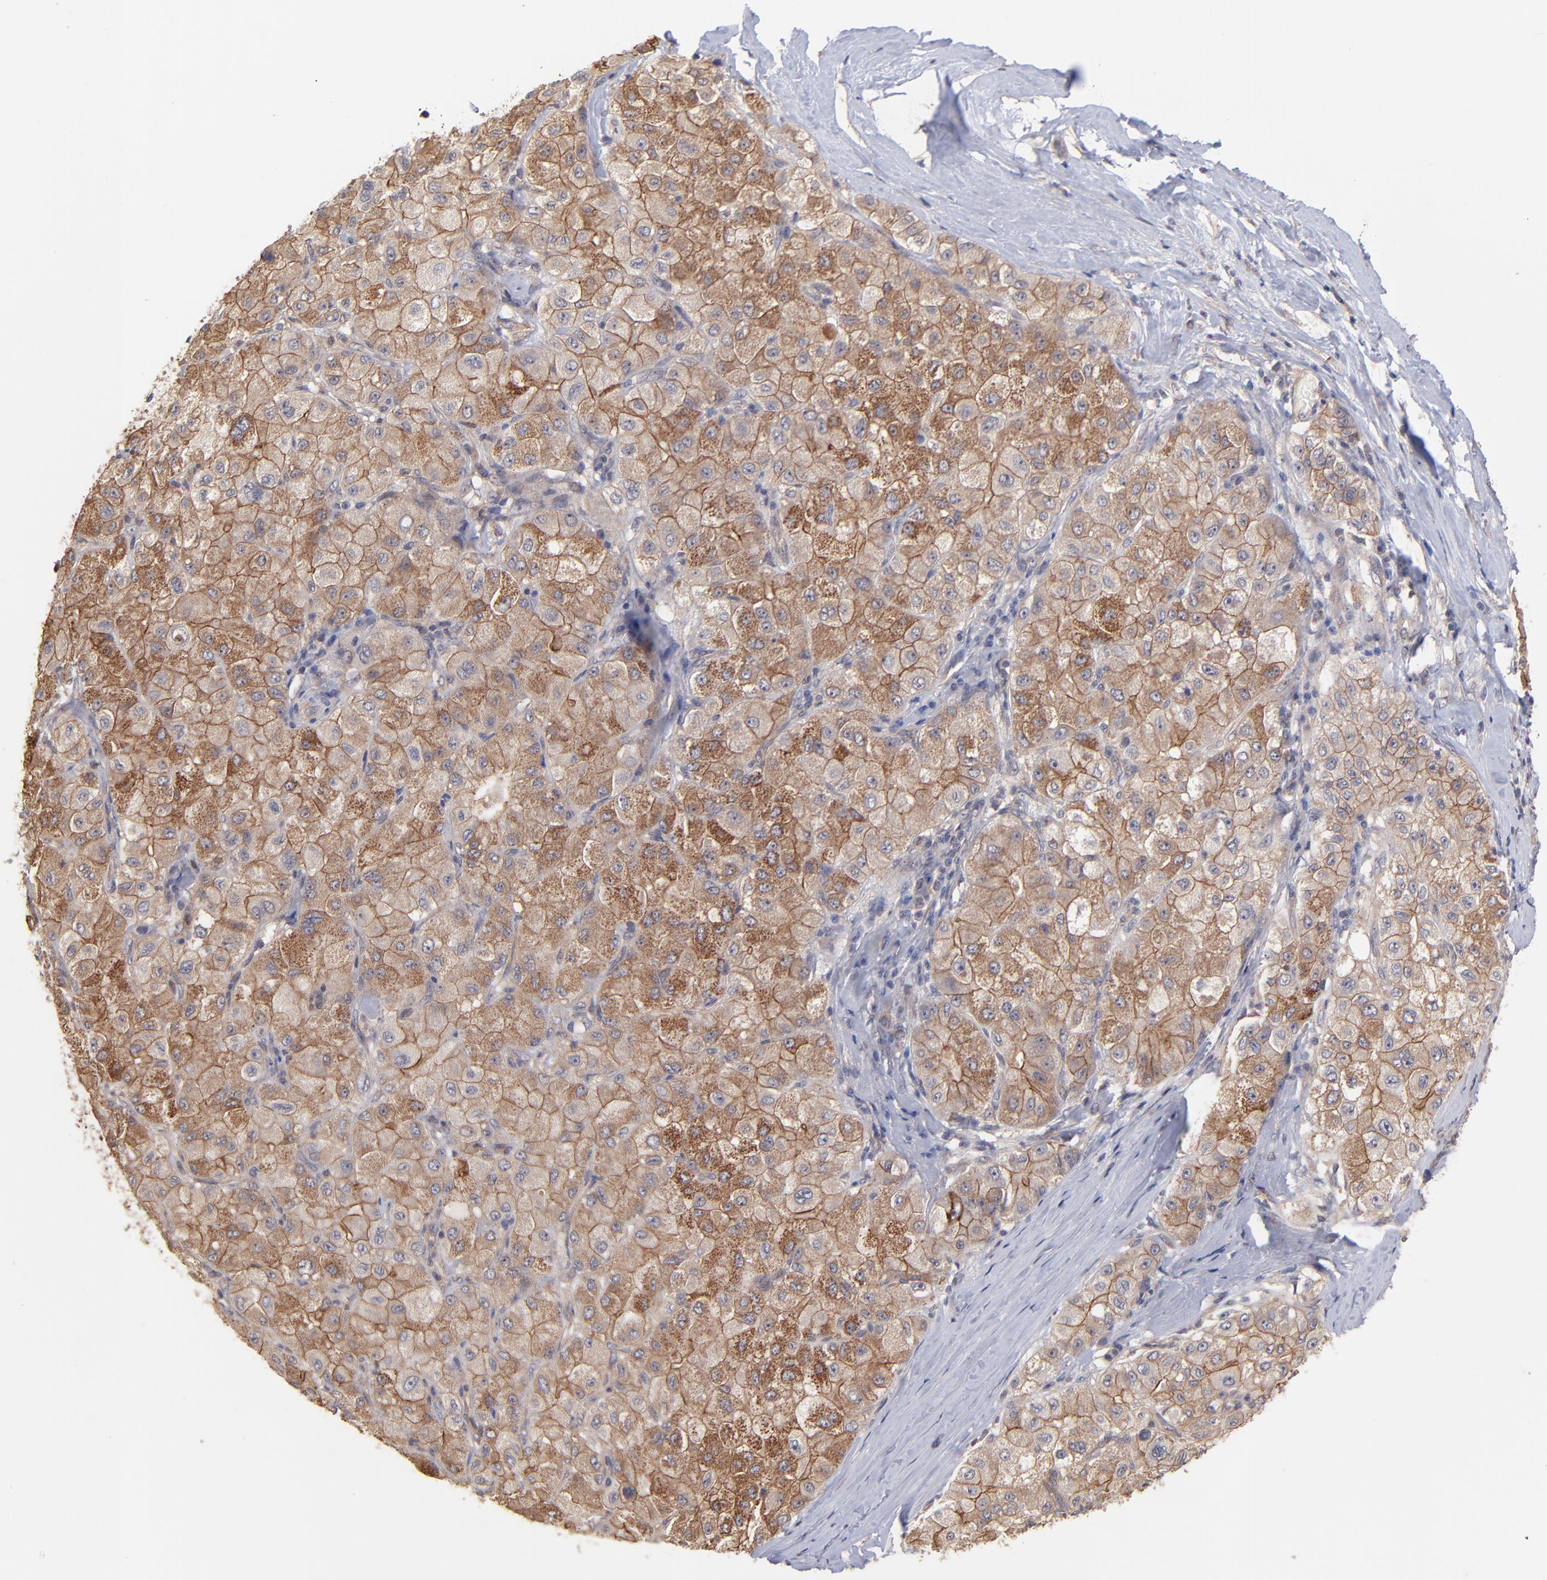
{"staining": {"intensity": "strong", "quantity": ">75%", "location": "cytoplasmic/membranous"}, "tissue": "liver cancer", "cell_type": "Tumor cells", "image_type": "cancer", "snomed": [{"axis": "morphology", "description": "Carcinoma, Hepatocellular, NOS"}, {"axis": "topography", "description": "Liver"}], "caption": "Brown immunohistochemical staining in human liver hepatocellular carcinoma exhibits strong cytoplasmic/membranous expression in about >75% of tumor cells. The staining is performed using DAB (3,3'-diaminobenzidine) brown chromogen to label protein expression. The nuclei are counter-stained blue using hematoxylin.", "gene": "STAP2", "patient": {"sex": "male", "age": 80}}